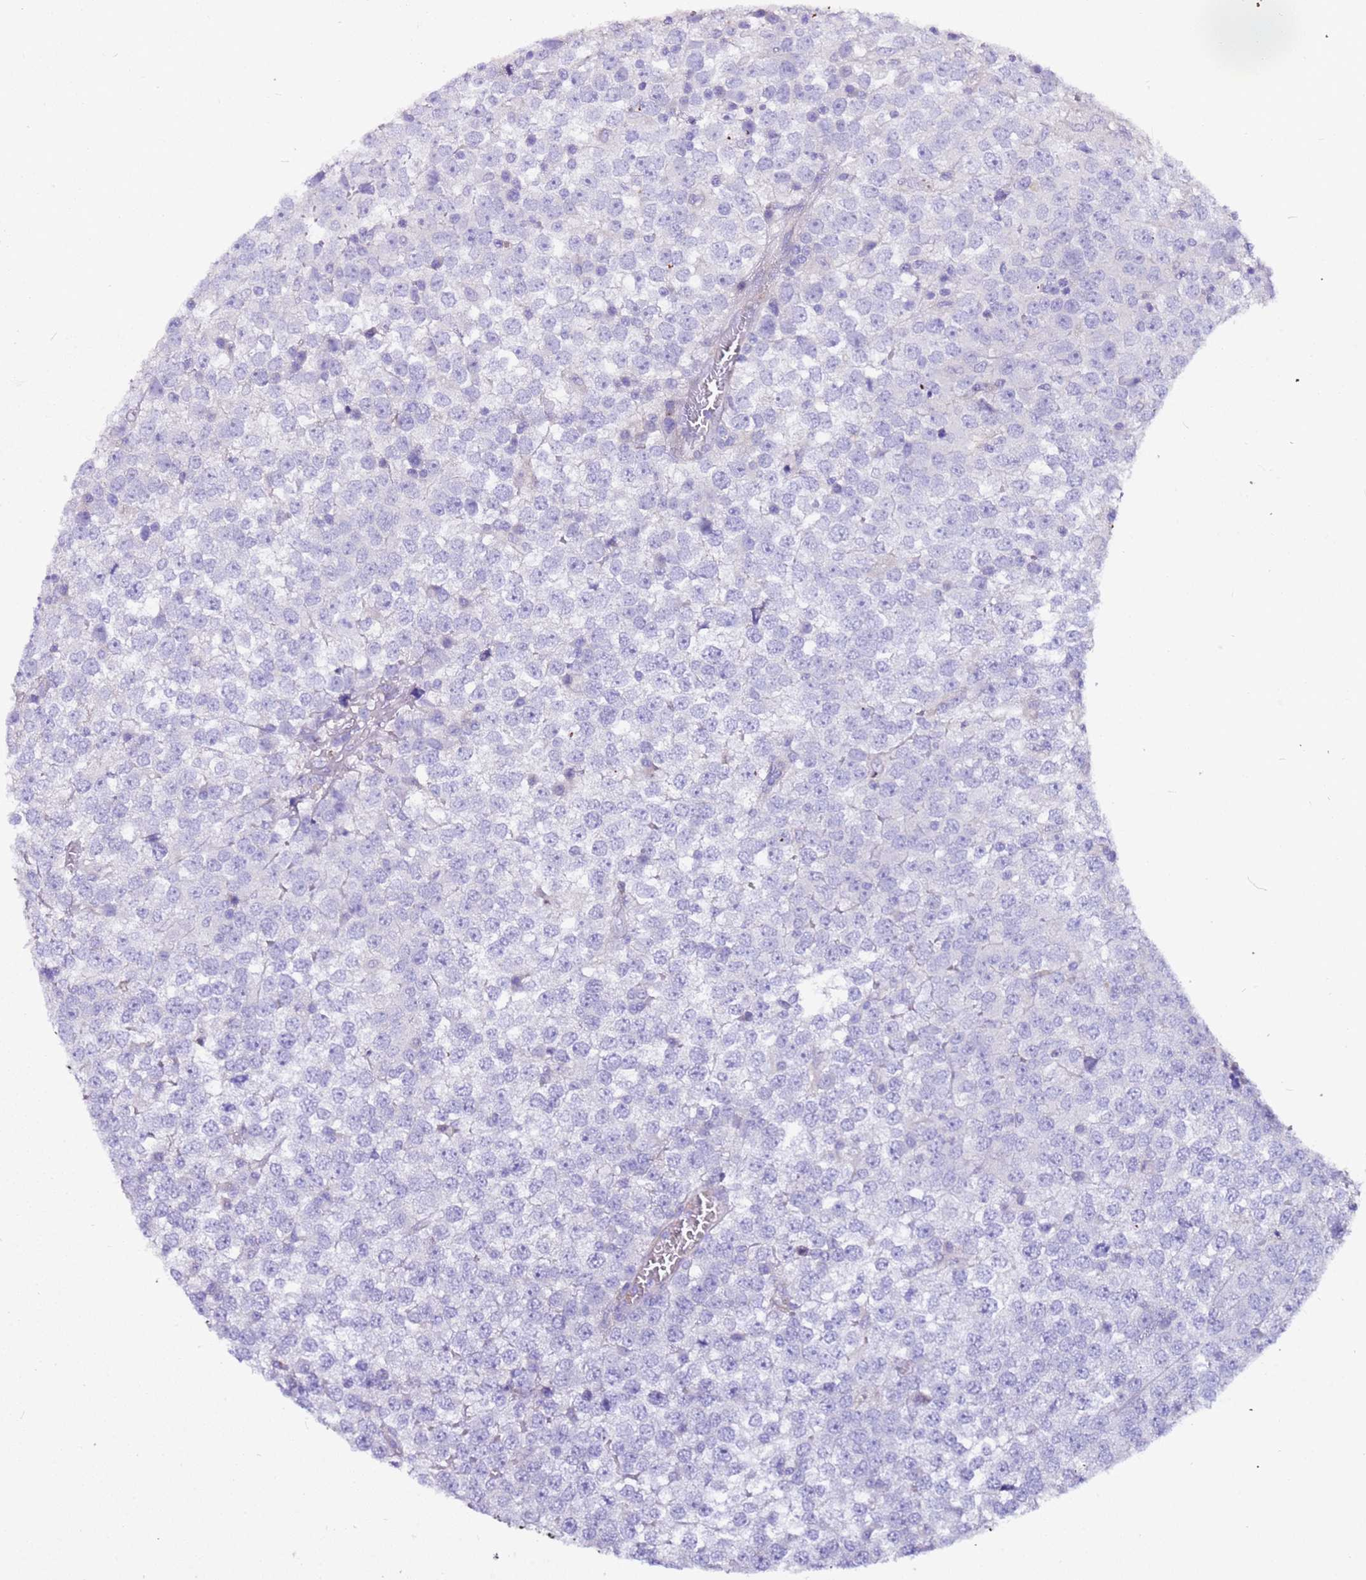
{"staining": {"intensity": "negative", "quantity": "none", "location": "none"}, "tissue": "testis cancer", "cell_type": "Tumor cells", "image_type": "cancer", "snomed": [{"axis": "morphology", "description": "Seminoma, NOS"}, {"axis": "topography", "description": "Testis"}], "caption": "Tumor cells are negative for brown protein staining in testis cancer (seminoma). Nuclei are stained in blue.", "gene": "DCDC2B", "patient": {"sex": "male", "age": 65}}